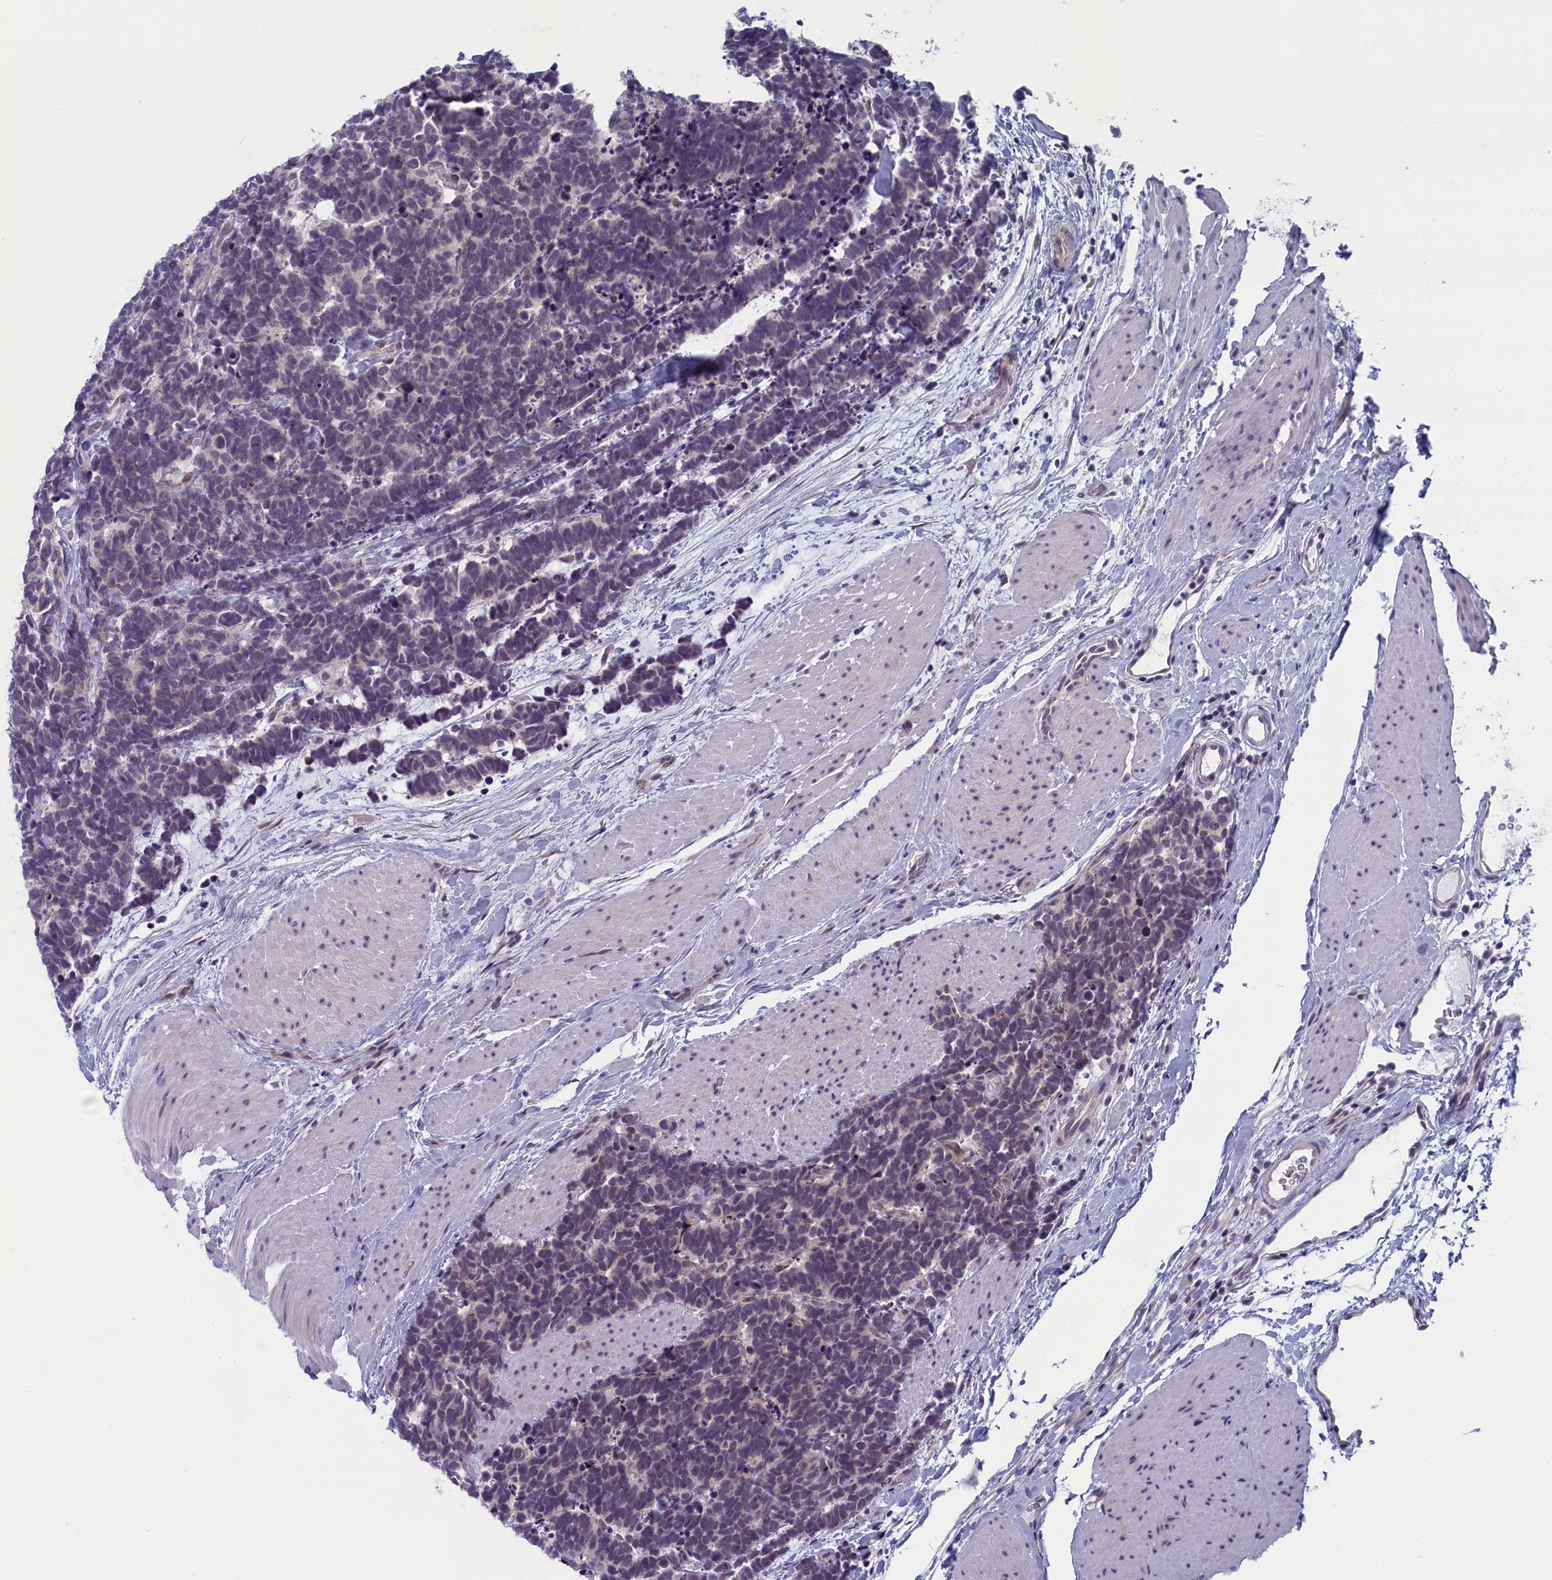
{"staining": {"intensity": "weak", "quantity": "<25%", "location": "nuclear"}, "tissue": "carcinoid", "cell_type": "Tumor cells", "image_type": "cancer", "snomed": [{"axis": "morphology", "description": "Carcinoma, NOS"}, {"axis": "morphology", "description": "Carcinoid, malignant, NOS"}, {"axis": "topography", "description": "Urinary bladder"}], "caption": "Carcinoma was stained to show a protein in brown. There is no significant positivity in tumor cells.", "gene": "CNEP1R1", "patient": {"sex": "male", "age": 57}}